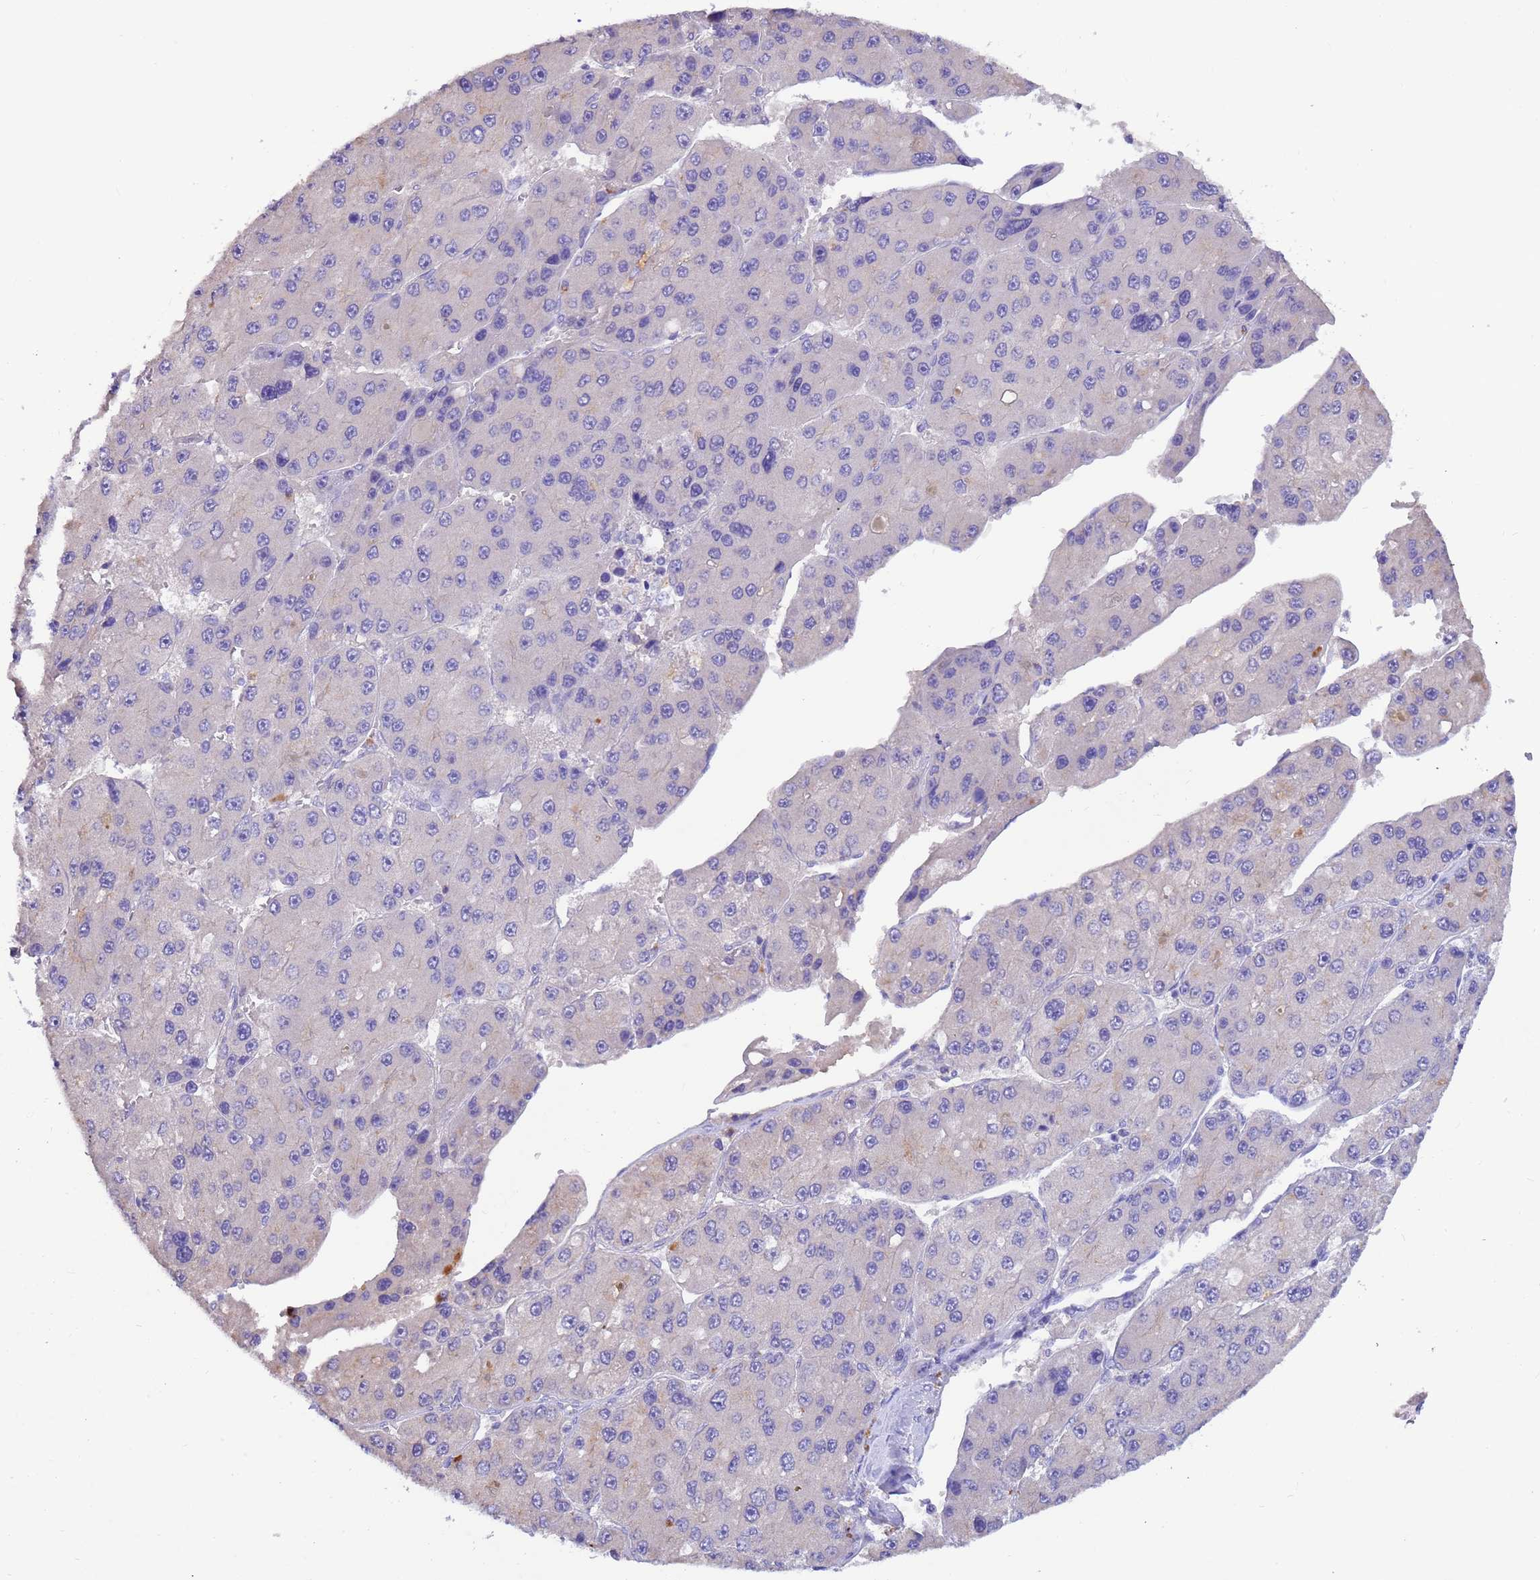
{"staining": {"intensity": "negative", "quantity": "none", "location": "none"}, "tissue": "liver cancer", "cell_type": "Tumor cells", "image_type": "cancer", "snomed": [{"axis": "morphology", "description": "Carcinoma, Hepatocellular, NOS"}, {"axis": "topography", "description": "Liver"}], "caption": "IHC histopathology image of neoplastic tissue: liver cancer (hepatocellular carcinoma) stained with DAB displays no significant protein staining in tumor cells.", "gene": "SRL", "patient": {"sex": "female", "age": 73}}